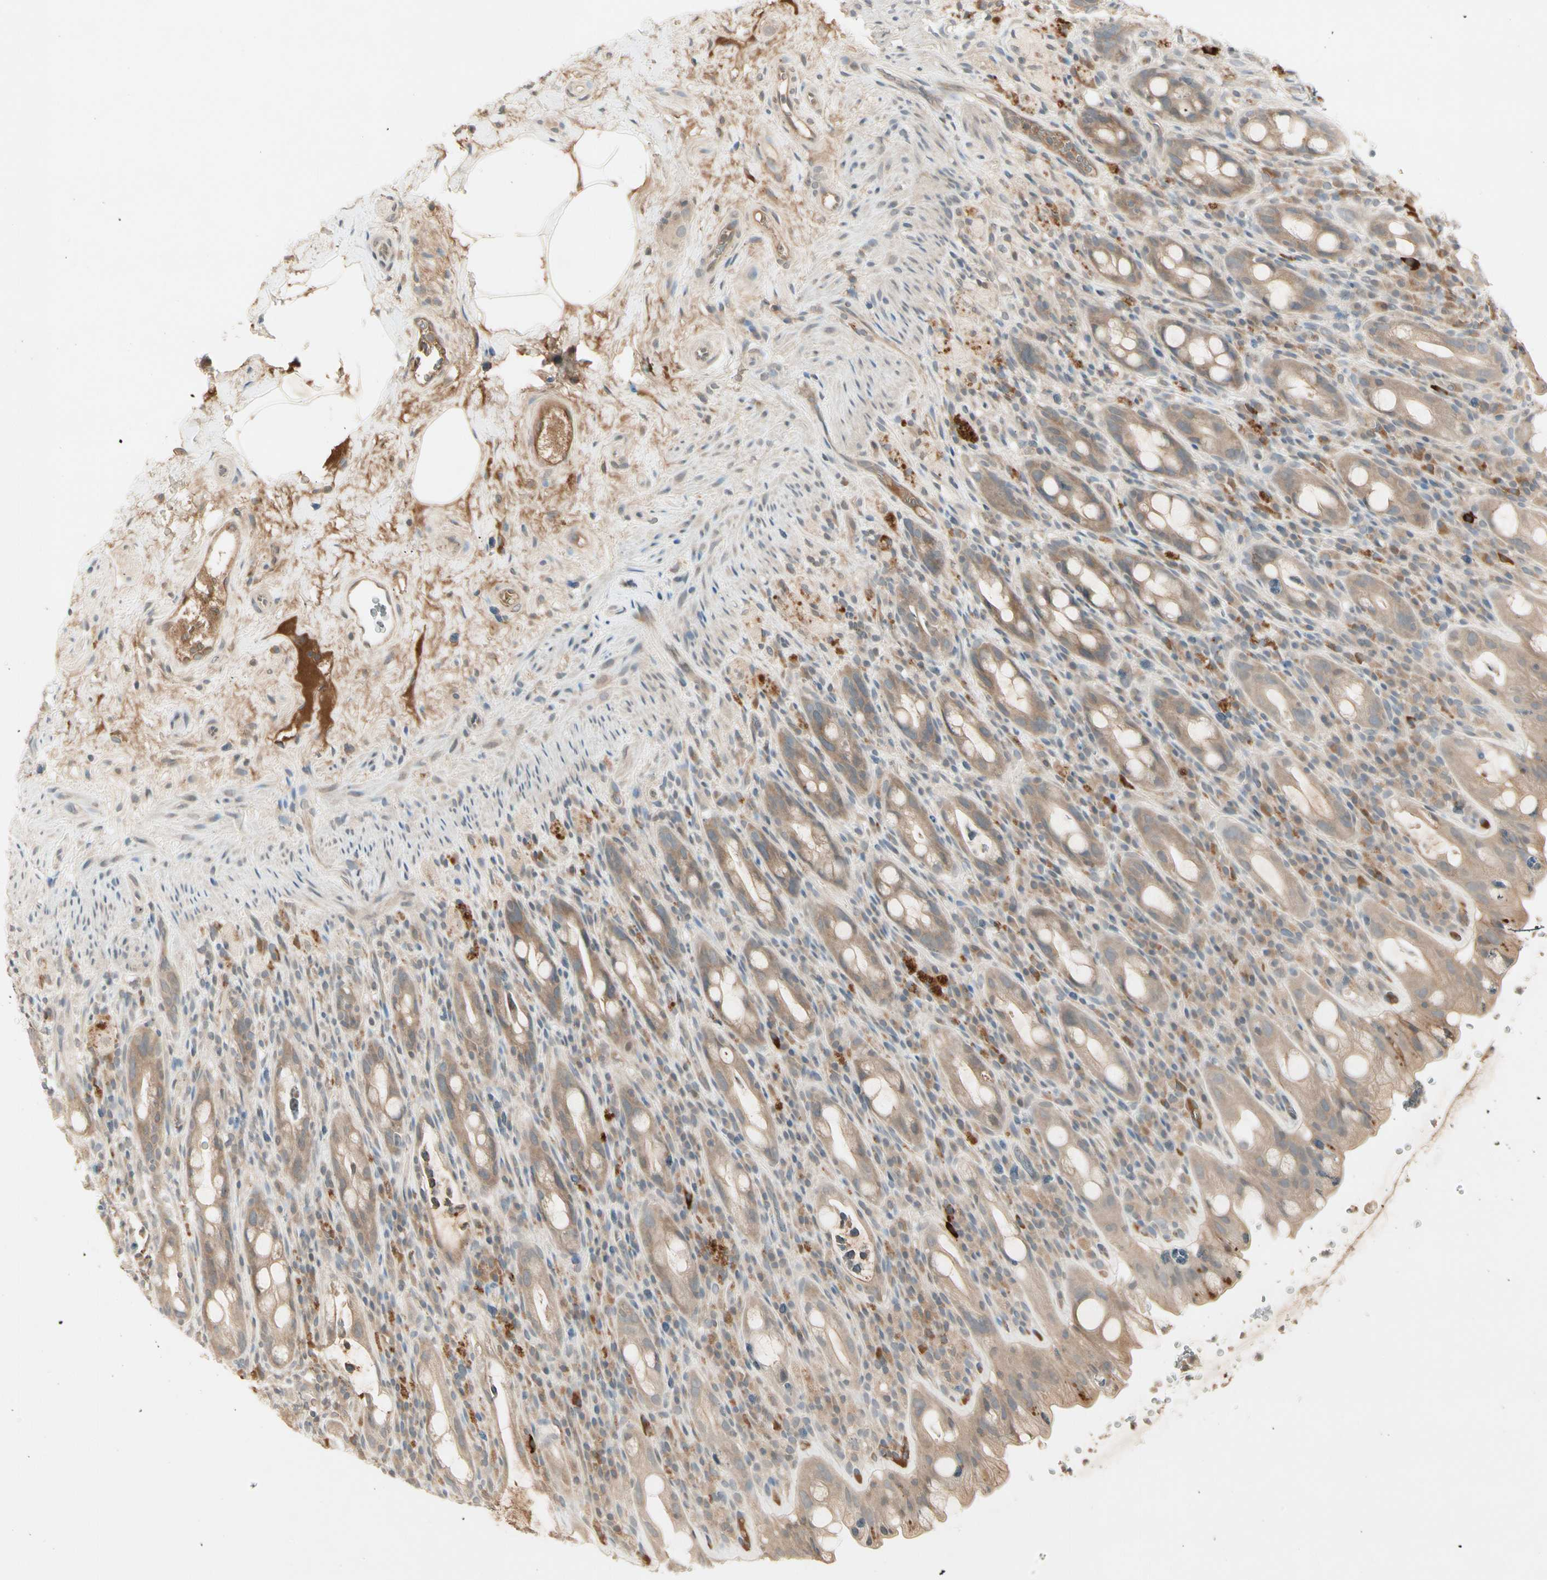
{"staining": {"intensity": "weak", "quantity": ">75%", "location": "cytoplasmic/membranous"}, "tissue": "rectum", "cell_type": "Glandular cells", "image_type": "normal", "snomed": [{"axis": "morphology", "description": "Normal tissue, NOS"}, {"axis": "topography", "description": "Rectum"}], "caption": "Glandular cells exhibit low levels of weak cytoplasmic/membranous staining in approximately >75% of cells in unremarkable rectum. The protein of interest is stained brown, and the nuclei are stained in blue (DAB IHC with brightfield microscopy, high magnification).", "gene": "CCL4", "patient": {"sex": "male", "age": 44}}